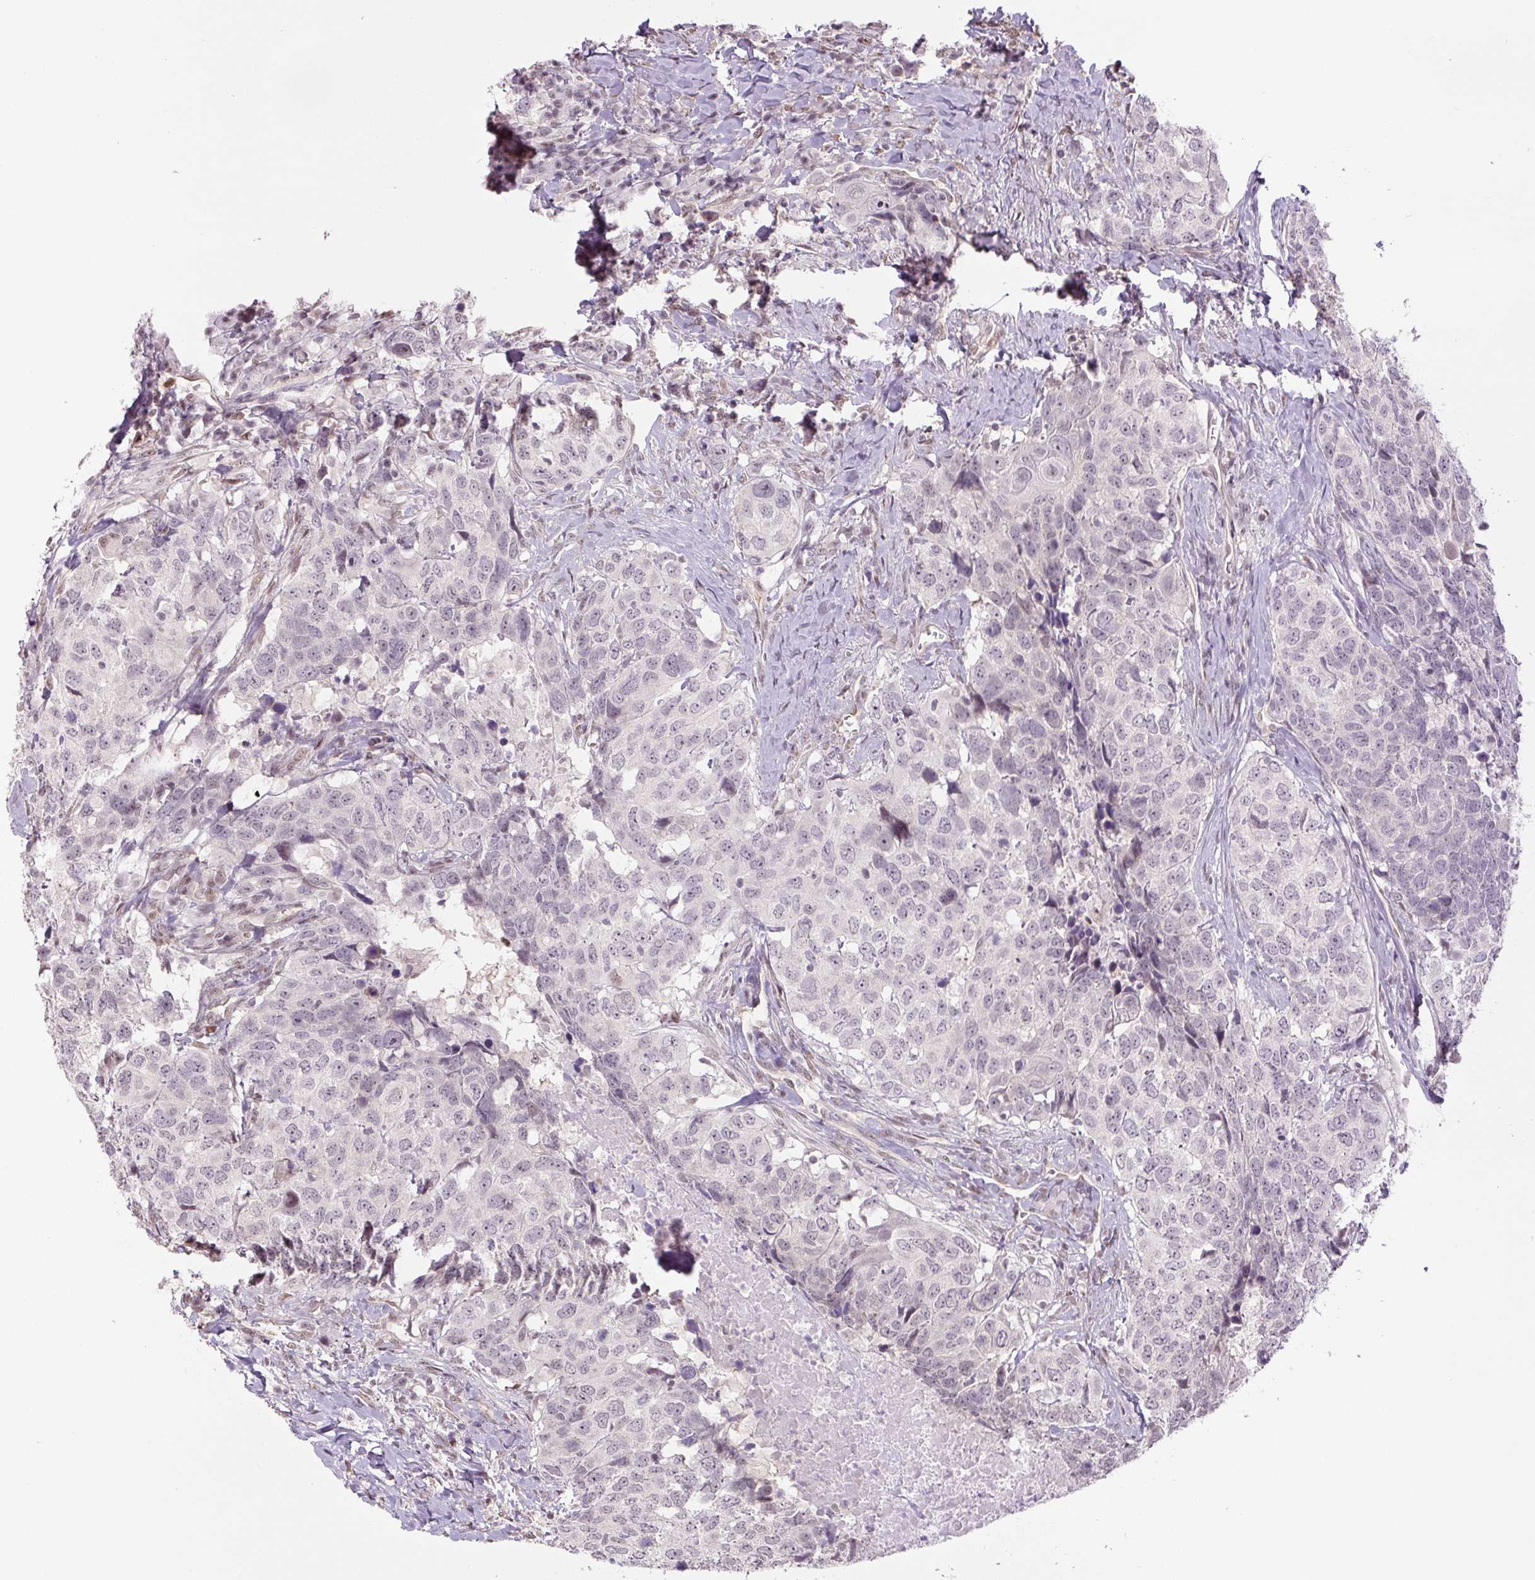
{"staining": {"intensity": "negative", "quantity": "none", "location": "none"}, "tissue": "head and neck cancer", "cell_type": "Tumor cells", "image_type": "cancer", "snomed": [{"axis": "morphology", "description": "Normal tissue, NOS"}, {"axis": "morphology", "description": "Squamous cell carcinoma, NOS"}, {"axis": "topography", "description": "Skeletal muscle"}, {"axis": "topography", "description": "Vascular tissue"}, {"axis": "topography", "description": "Peripheral nerve tissue"}, {"axis": "topography", "description": "Head-Neck"}], "caption": "A high-resolution histopathology image shows immunohistochemistry staining of head and neck cancer (squamous cell carcinoma), which shows no significant staining in tumor cells. (Brightfield microscopy of DAB immunohistochemistry at high magnification).", "gene": "TCFL5", "patient": {"sex": "male", "age": 66}}